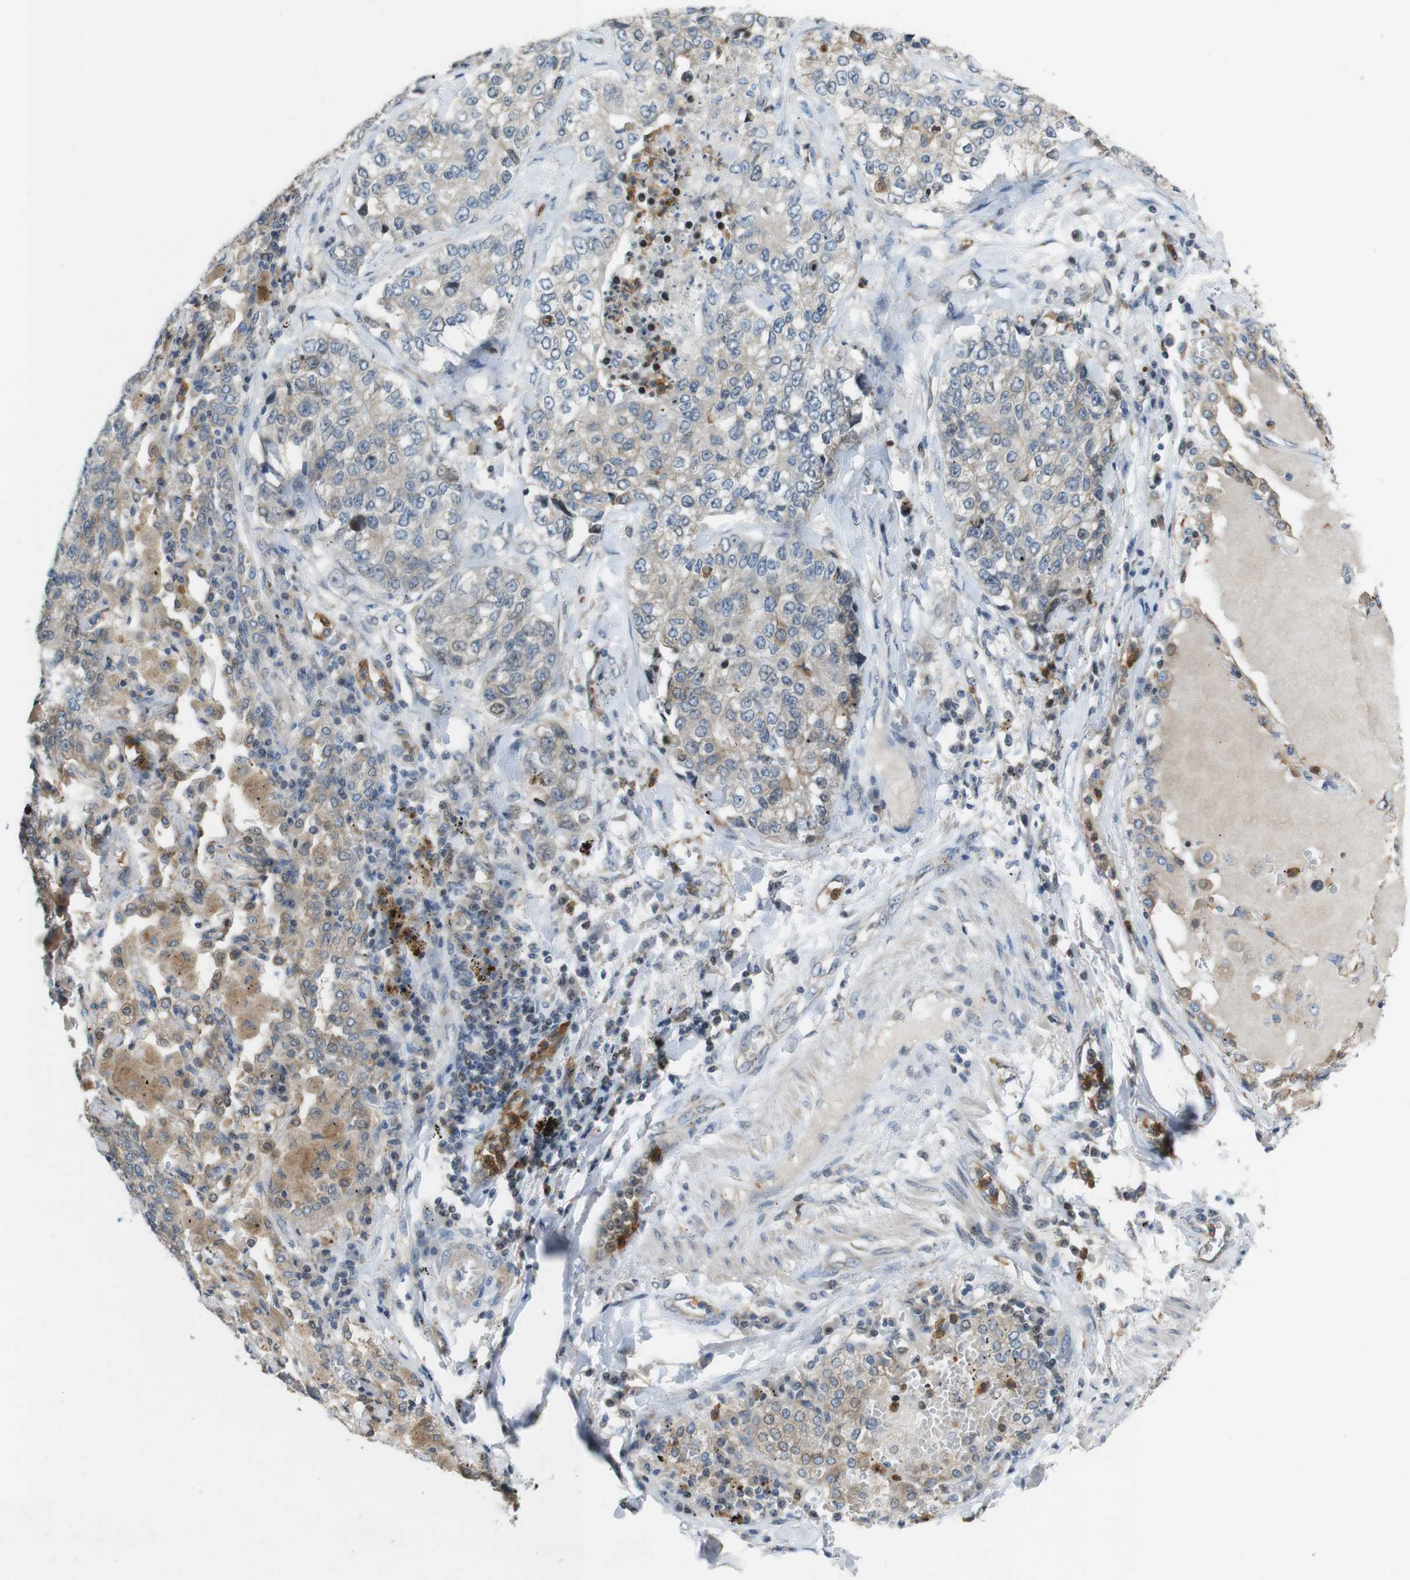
{"staining": {"intensity": "moderate", "quantity": "<25%", "location": "cytoplasmic/membranous"}, "tissue": "lung cancer", "cell_type": "Tumor cells", "image_type": "cancer", "snomed": [{"axis": "morphology", "description": "Adenocarcinoma, NOS"}, {"axis": "topography", "description": "Lung"}], "caption": "Immunohistochemistry (IHC) (DAB (3,3'-diaminobenzidine)) staining of lung adenocarcinoma displays moderate cytoplasmic/membranous protein expression in approximately <25% of tumor cells. (DAB (3,3'-diaminobenzidine) = brown stain, brightfield microscopy at high magnification).", "gene": "PCDH10", "patient": {"sex": "male", "age": 49}}